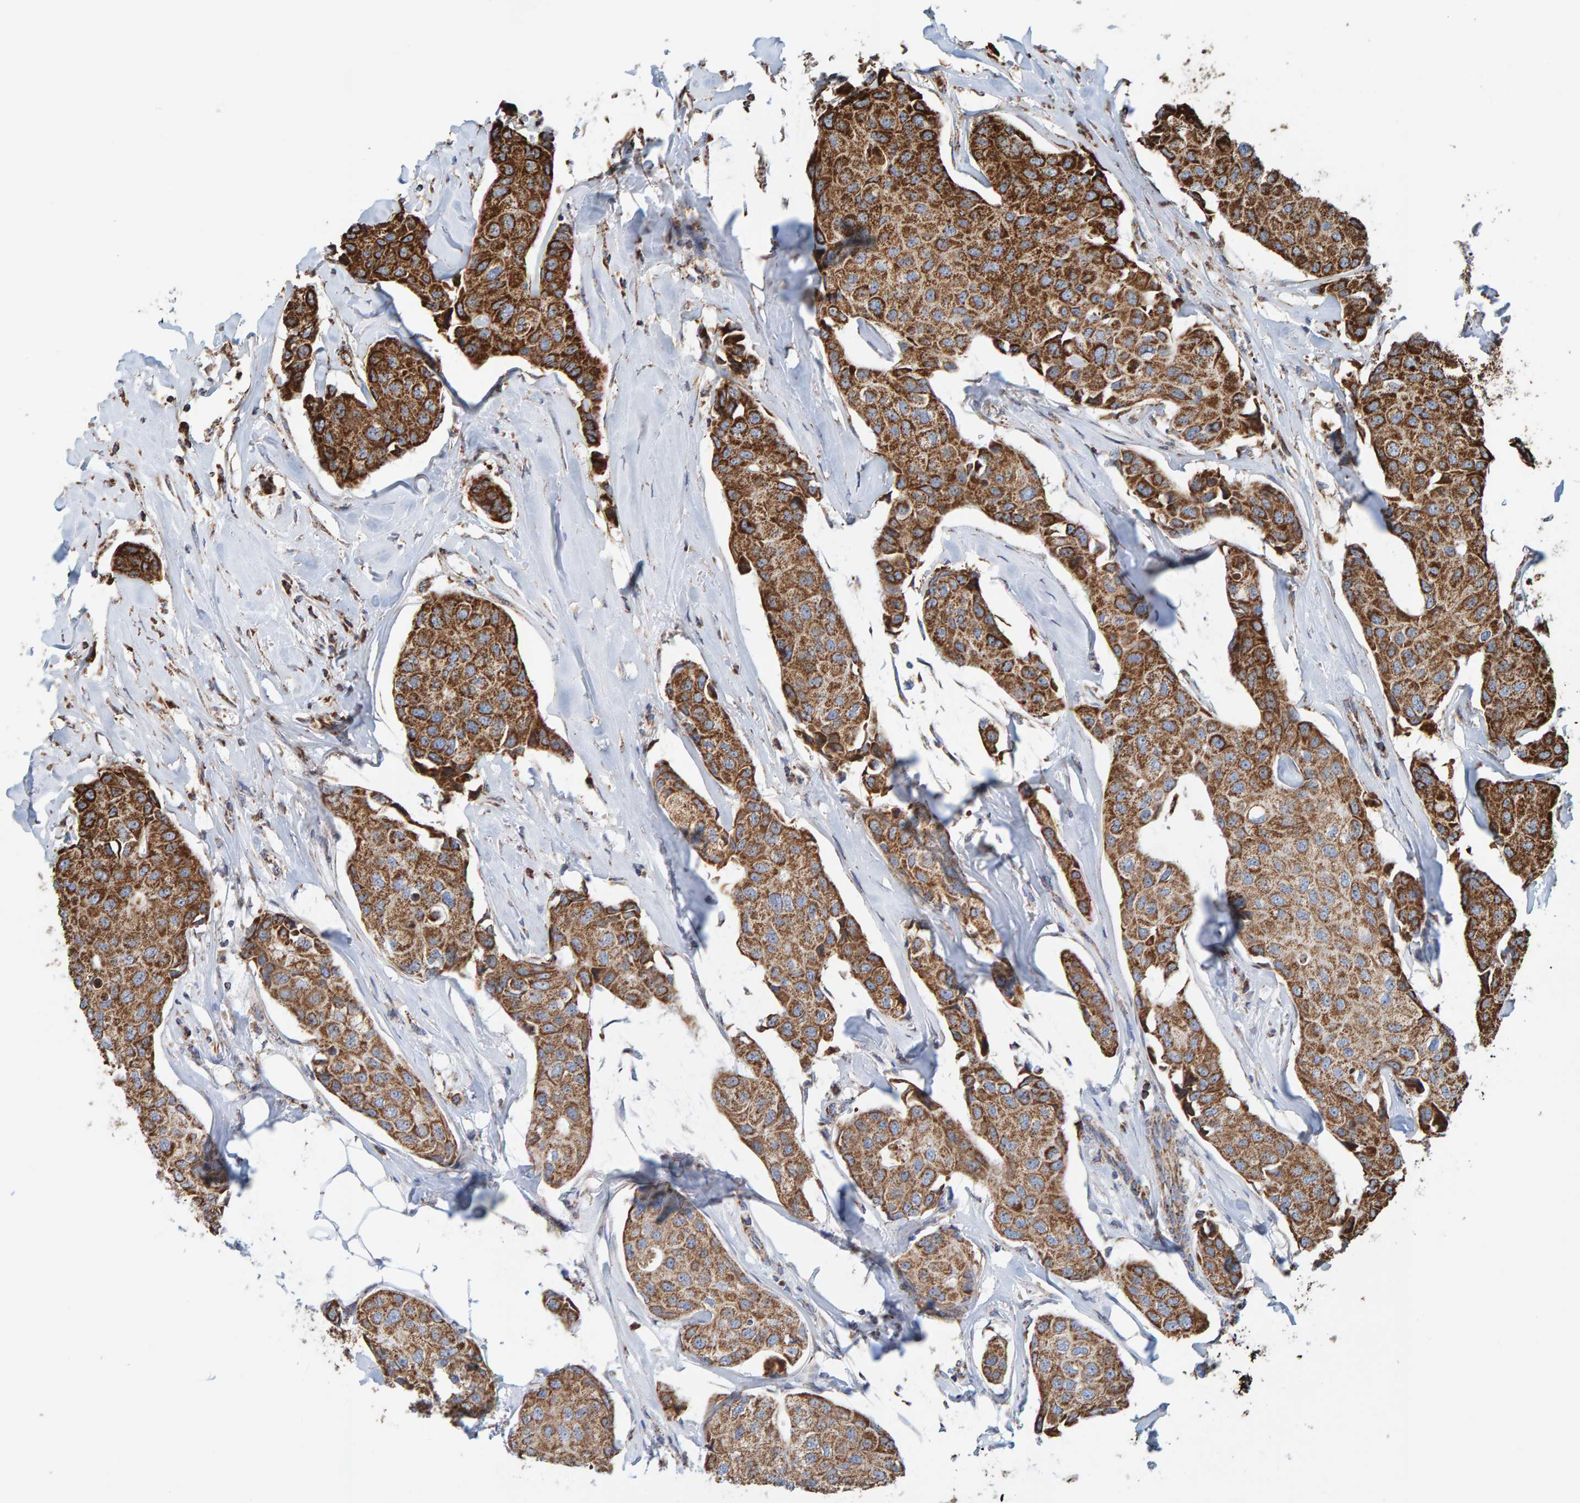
{"staining": {"intensity": "moderate", "quantity": ">75%", "location": "cytoplasmic/membranous"}, "tissue": "breast cancer", "cell_type": "Tumor cells", "image_type": "cancer", "snomed": [{"axis": "morphology", "description": "Duct carcinoma"}, {"axis": "topography", "description": "Breast"}], "caption": "A medium amount of moderate cytoplasmic/membranous staining is identified in about >75% of tumor cells in breast cancer (intraductal carcinoma) tissue. (Stains: DAB in brown, nuclei in blue, Microscopy: brightfield microscopy at high magnification).", "gene": "MRPL45", "patient": {"sex": "female", "age": 80}}